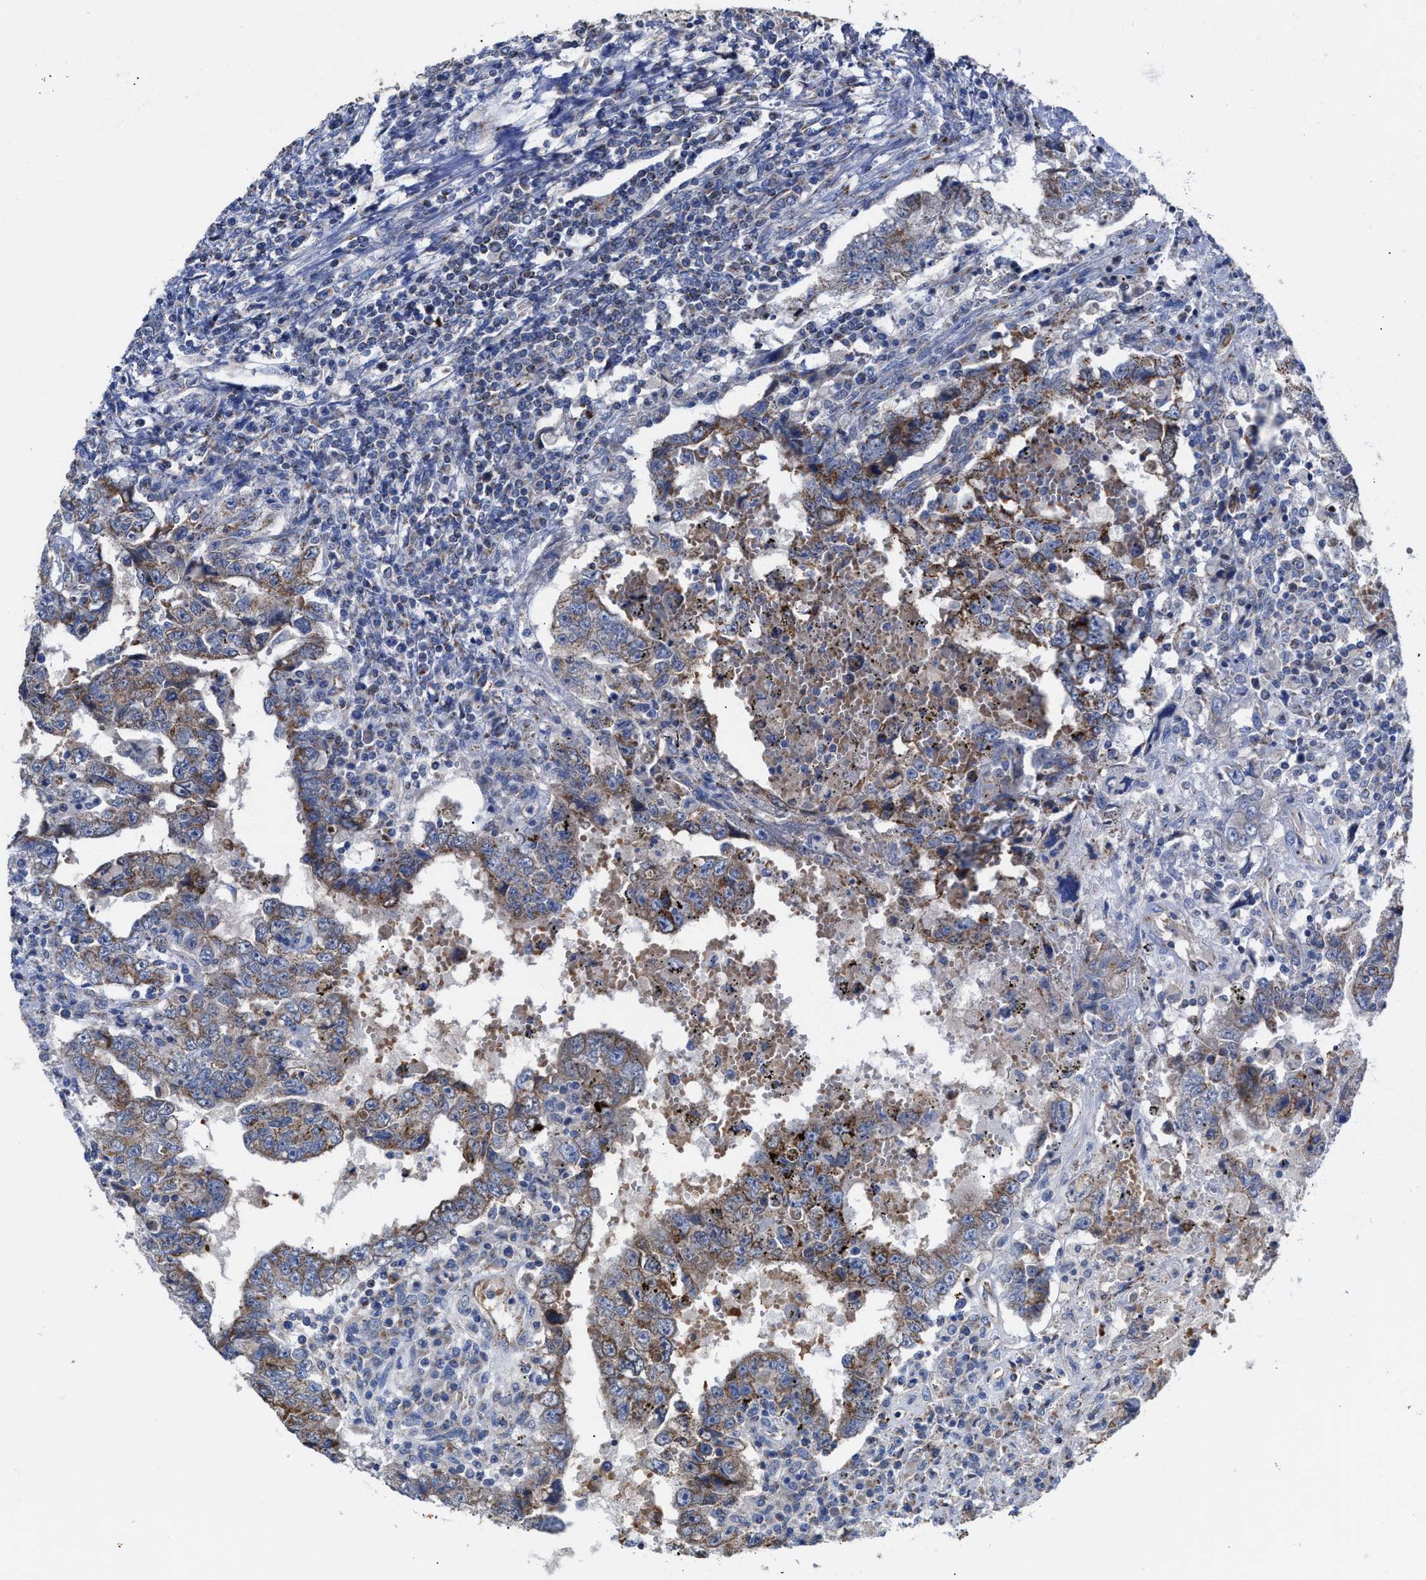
{"staining": {"intensity": "weak", "quantity": ">75%", "location": "cytoplasmic/membranous"}, "tissue": "testis cancer", "cell_type": "Tumor cells", "image_type": "cancer", "snomed": [{"axis": "morphology", "description": "Carcinoma, Embryonal, NOS"}, {"axis": "topography", "description": "Testis"}], "caption": "Human testis cancer (embryonal carcinoma) stained with a protein marker reveals weak staining in tumor cells.", "gene": "MECR", "patient": {"sex": "male", "age": 26}}